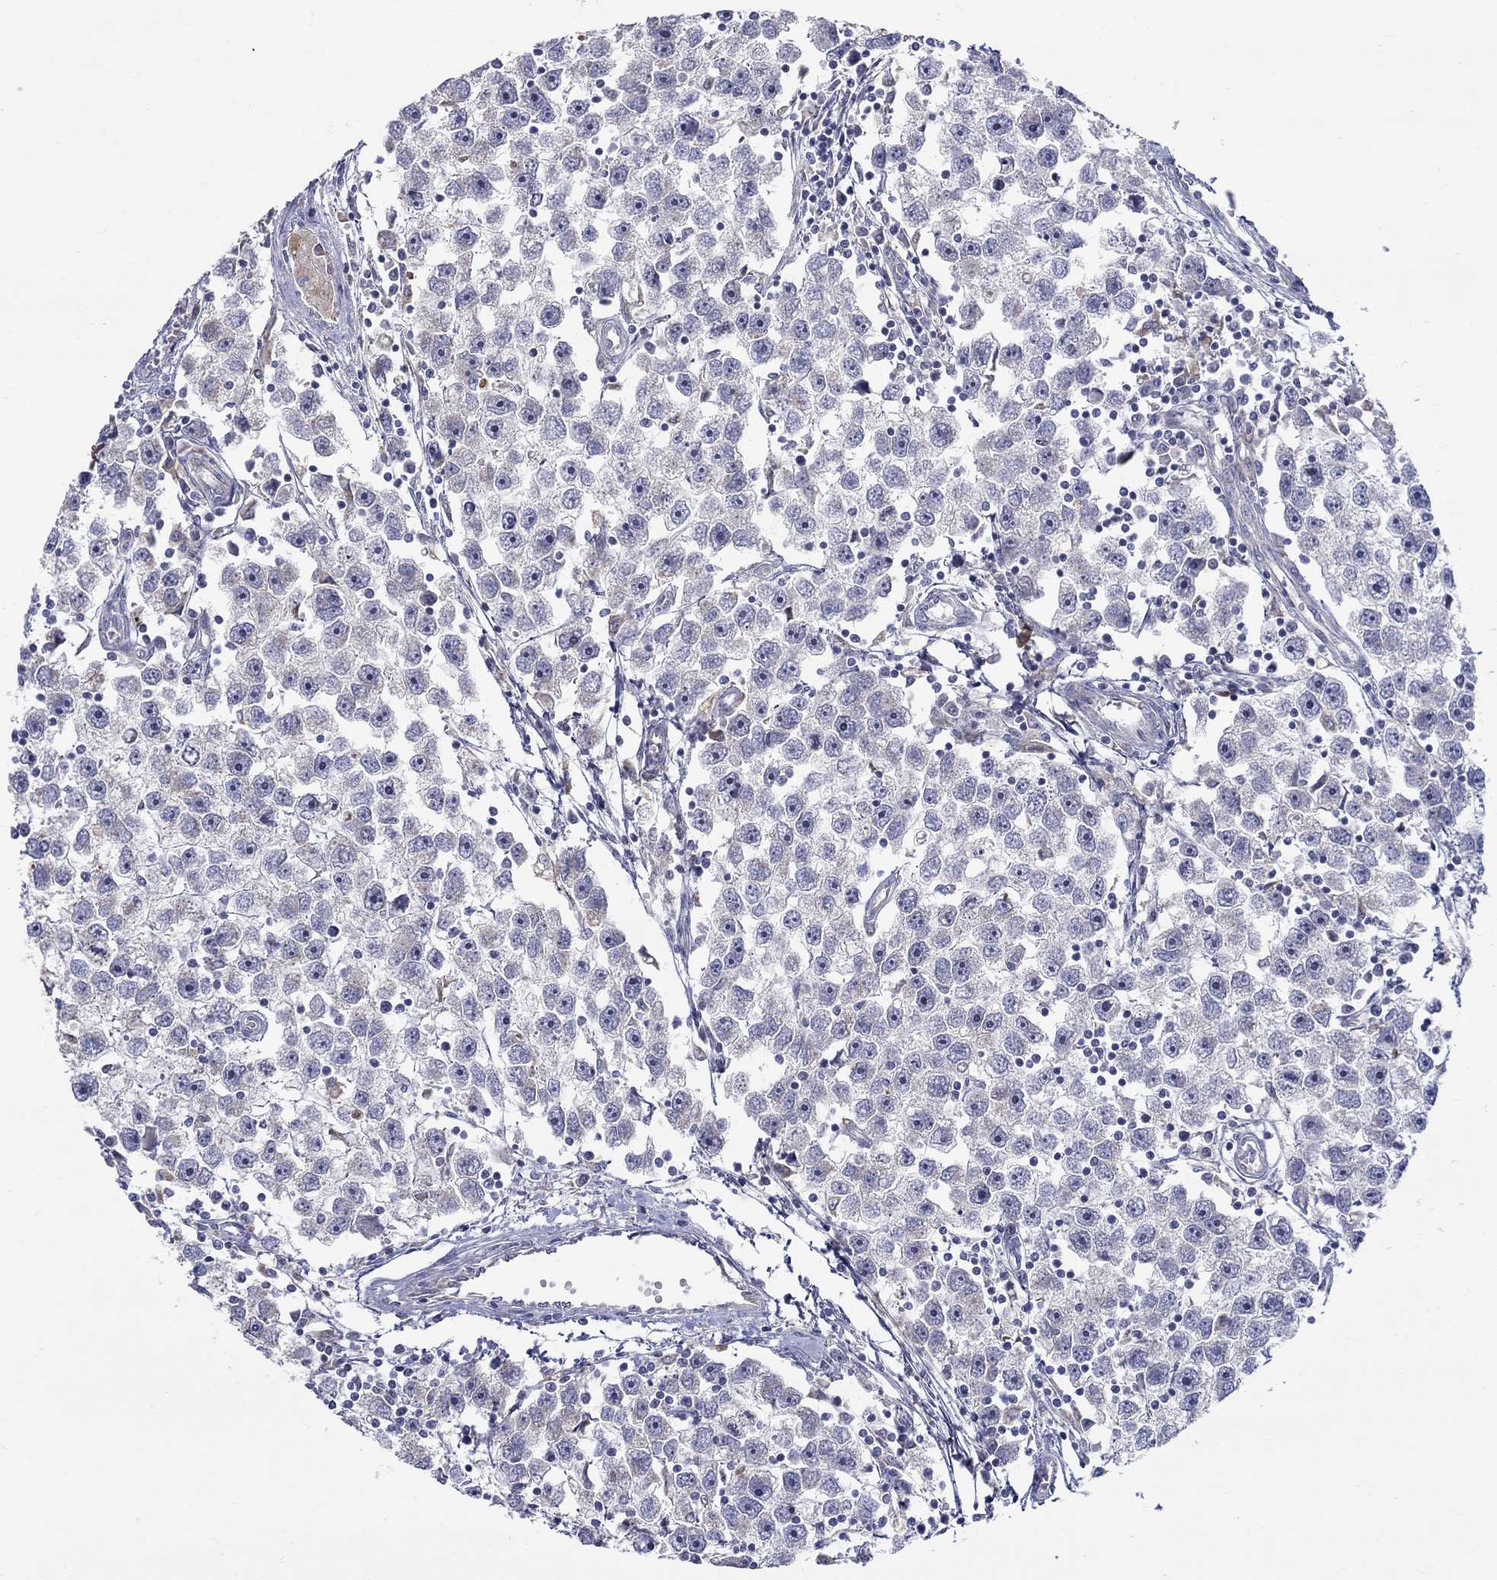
{"staining": {"intensity": "negative", "quantity": "none", "location": "none"}, "tissue": "testis cancer", "cell_type": "Tumor cells", "image_type": "cancer", "snomed": [{"axis": "morphology", "description": "Seminoma, NOS"}, {"axis": "topography", "description": "Testis"}], "caption": "The photomicrograph displays no staining of tumor cells in testis seminoma.", "gene": "QRFPR", "patient": {"sex": "male", "age": 30}}